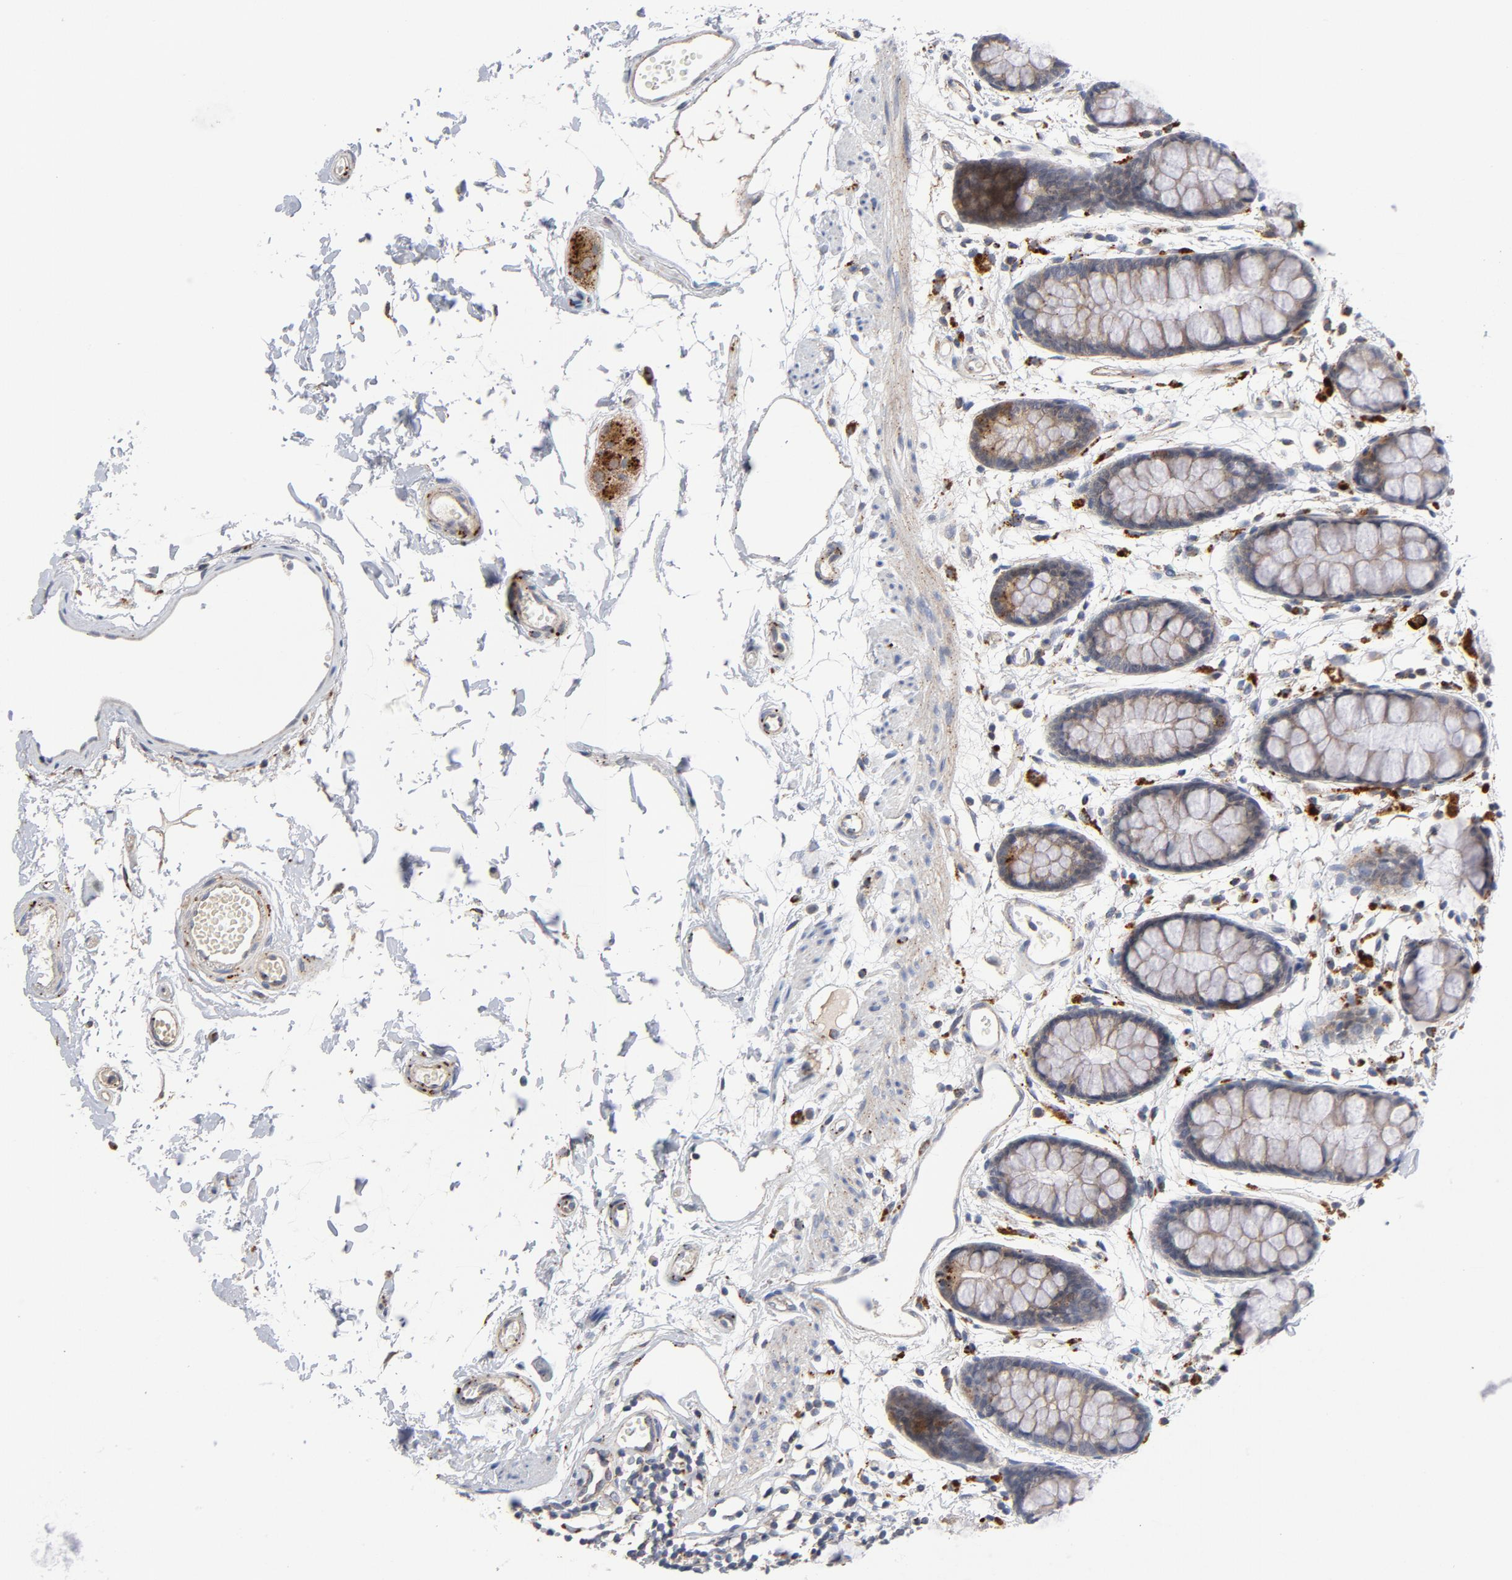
{"staining": {"intensity": "moderate", "quantity": "<25%", "location": "cytoplasmic/membranous"}, "tissue": "rectum", "cell_type": "Glandular cells", "image_type": "normal", "snomed": [{"axis": "morphology", "description": "Normal tissue, NOS"}, {"axis": "topography", "description": "Rectum"}], "caption": "DAB immunohistochemical staining of benign rectum shows moderate cytoplasmic/membranous protein positivity in about <25% of glandular cells.", "gene": "AKT2", "patient": {"sex": "female", "age": 66}}